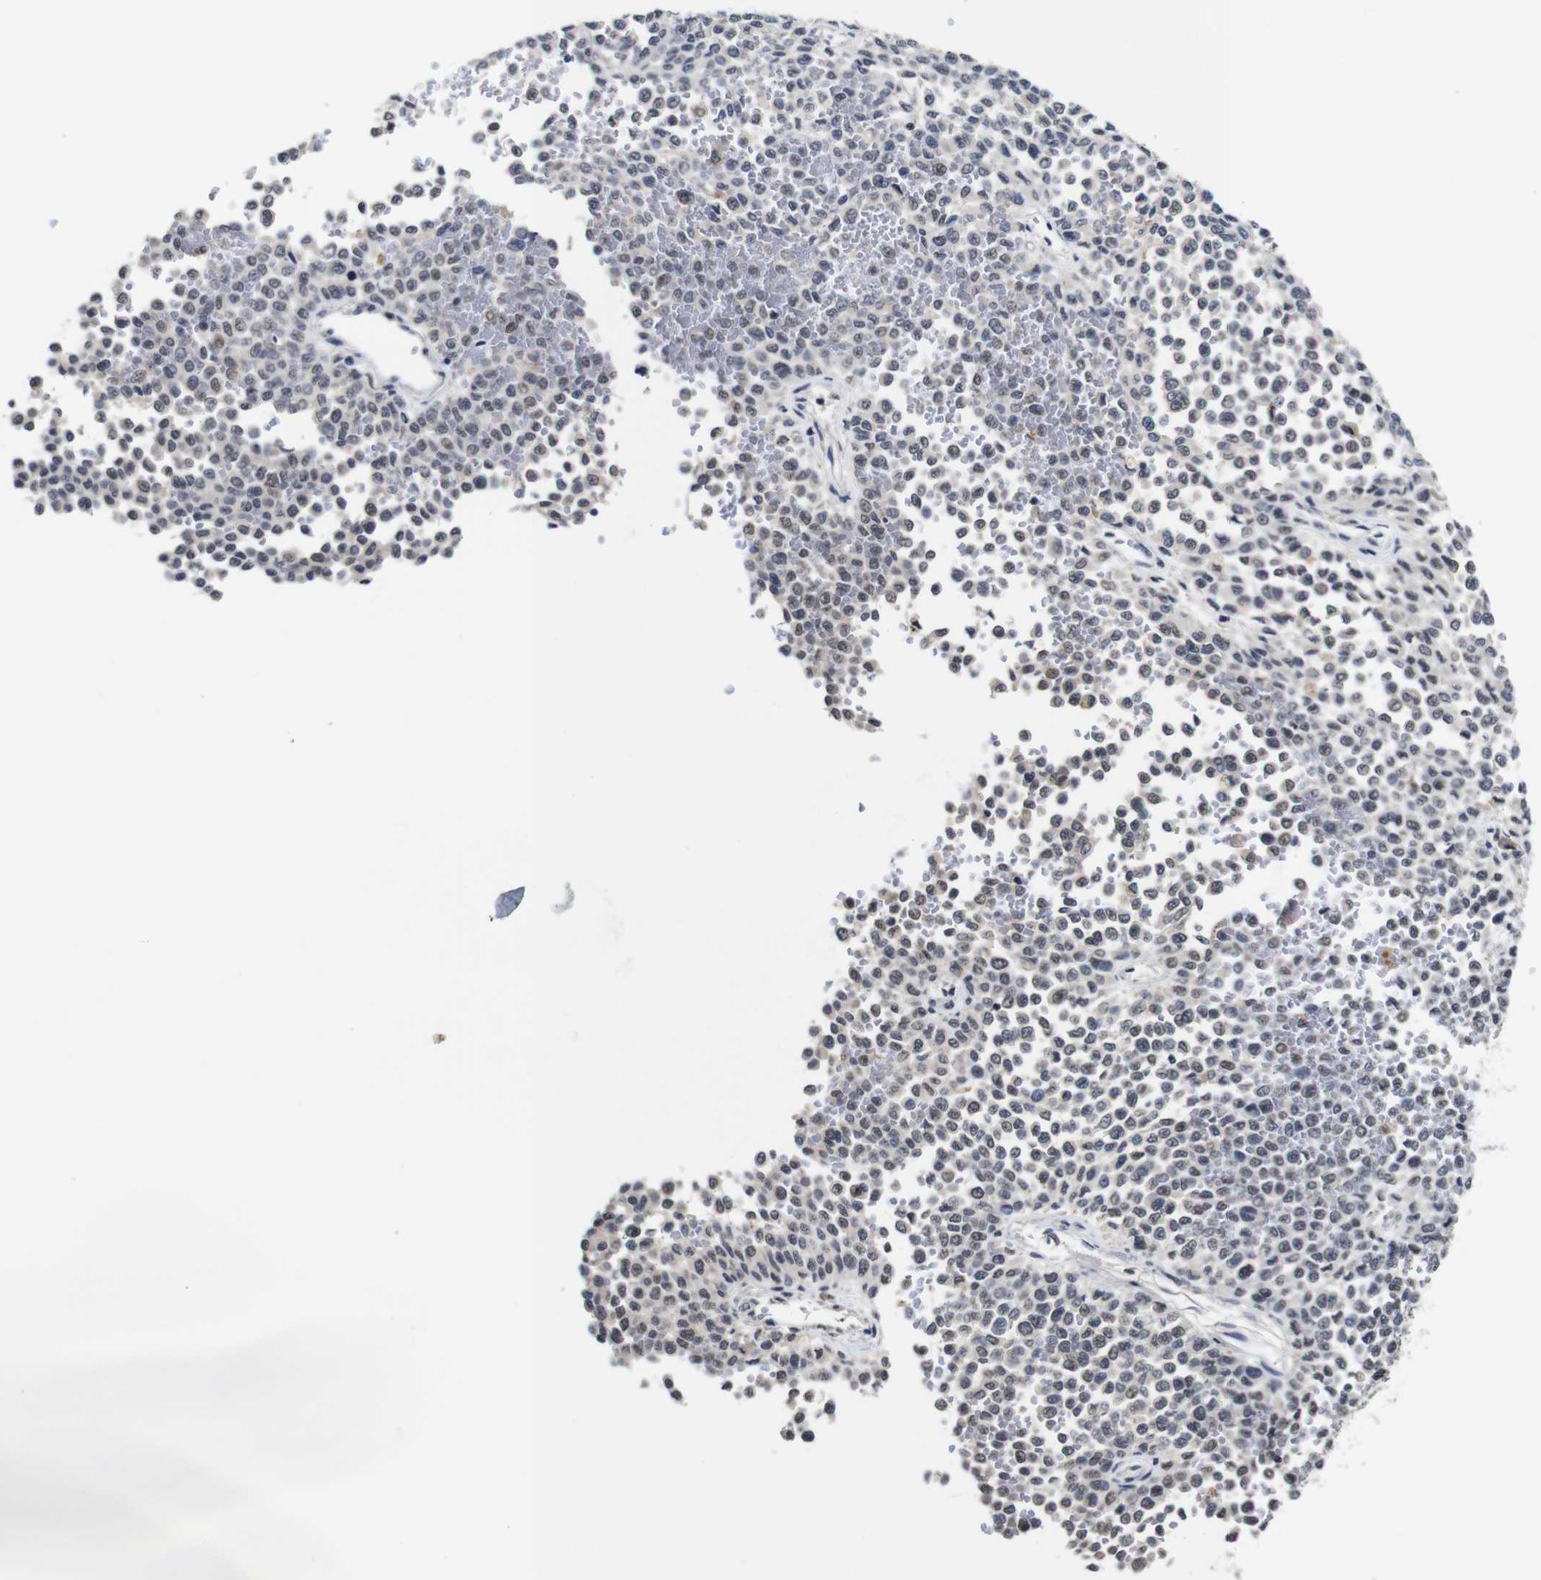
{"staining": {"intensity": "weak", "quantity": "<25%", "location": "cytoplasmic/membranous,nuclear"}, "tissue": "melanoma", "cell_type": "Tumor cells", "image_type": "cancer", "snomed": [{"axis": "morphology", "description": "Malignant melanoma, Metastatic site"}, {"axis": "topography", "description": "Pancreas"}], "caption": "This micrograph is of melanoma stained with immunohistochemistry (IHC) to label a protein in brown with the nuclei are counter-stained blue. There is no expression in tumor cells.", "gene": "NTRK3", "patient": {"sex": "female", "age": 30}}